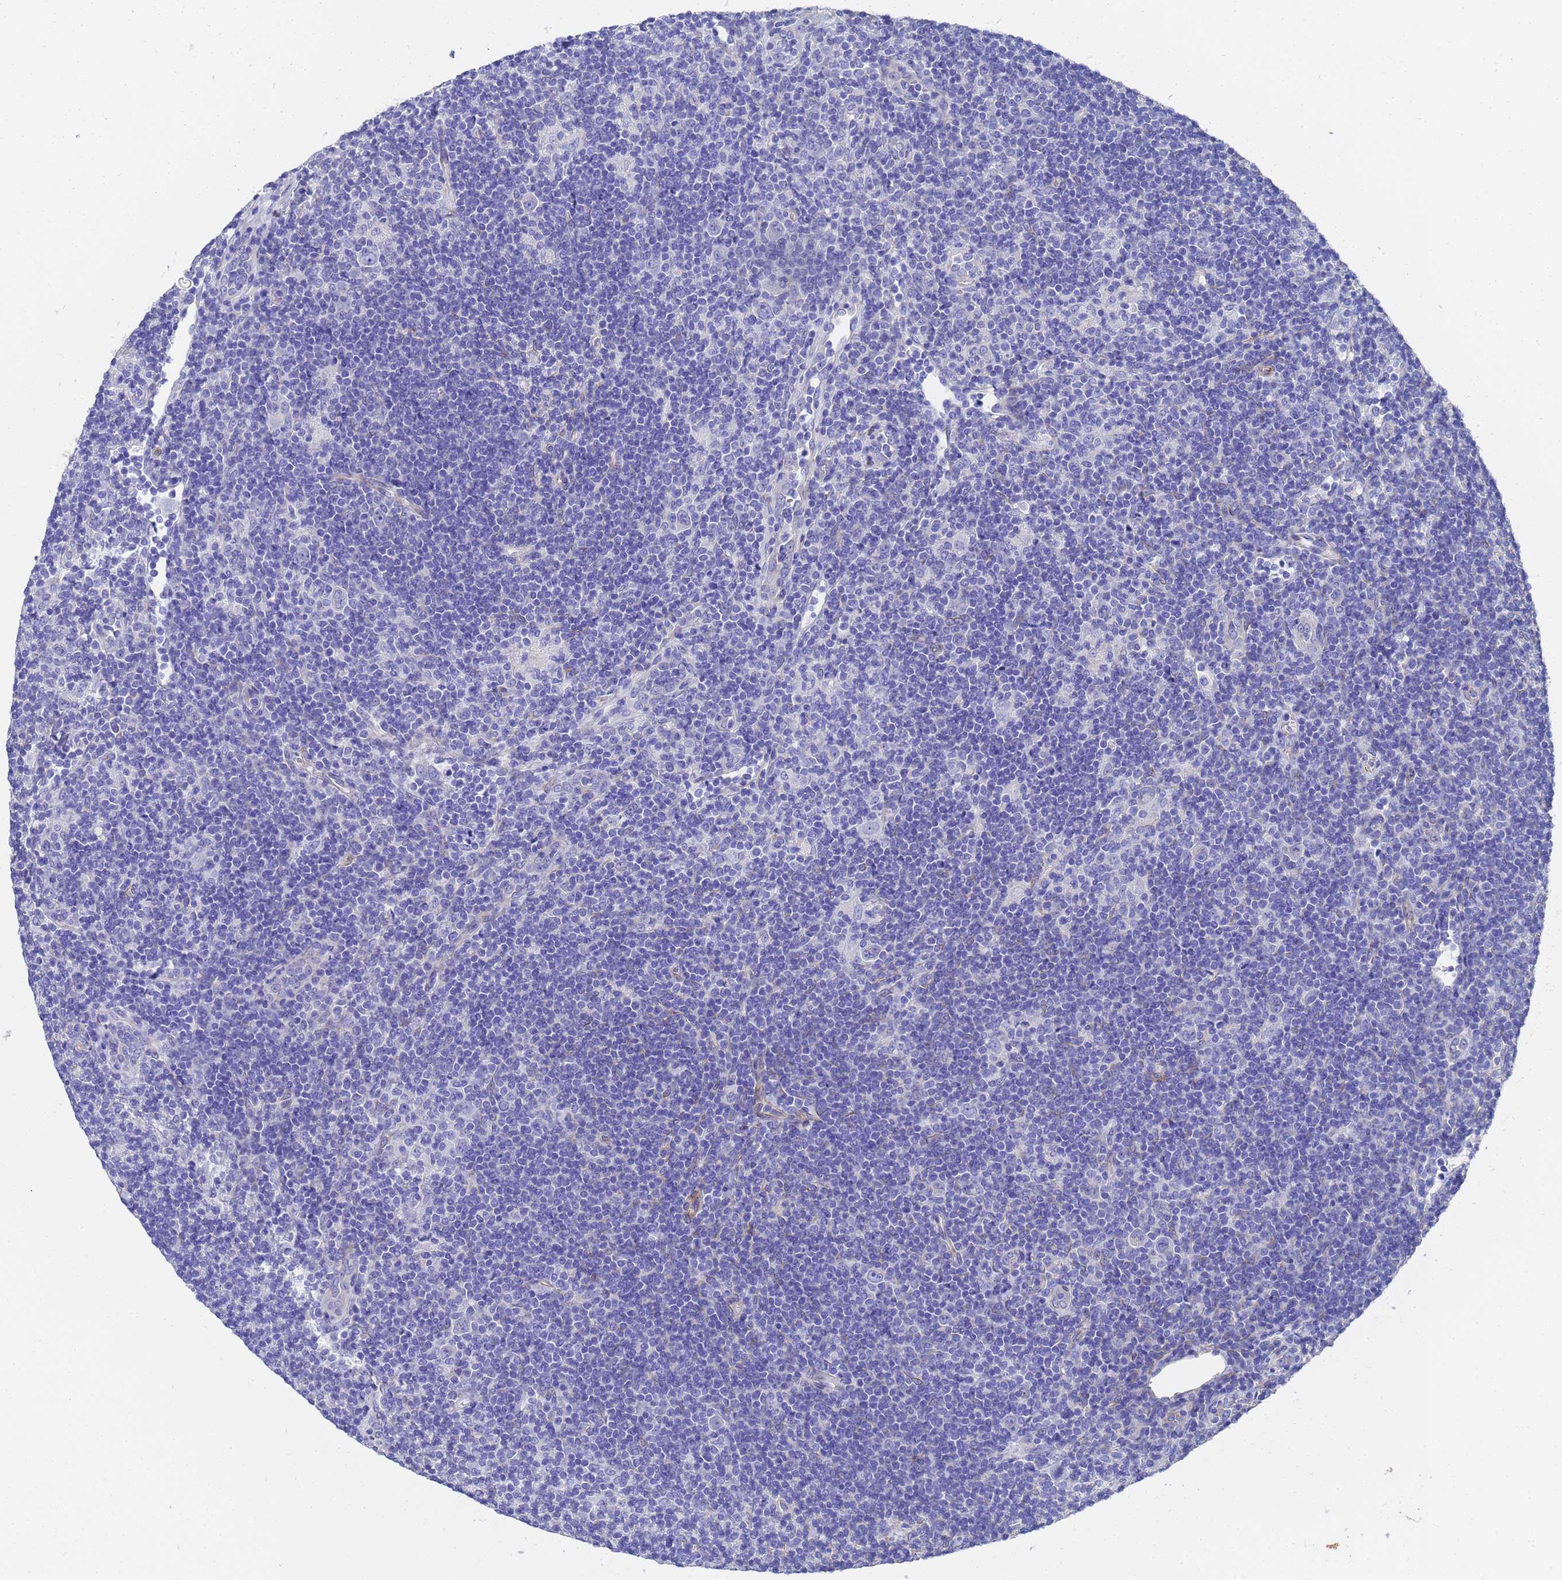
{"staining": {"intensity": "negative", "quantity": "none", "location": "none"}, "tissue": "lymphoma", "cell_type": "Tumor cells", "image_type": "cancer", "snomed": [{"axis": "morphology", "description": "Hodgkin's disease, NOS"}, {"axis": "topography", "description": "Lymph node"}], "caption": "This is an immunohistochemistry (IHC) histopathology image of lymphoma. There is no staining in tumor cells.", "gene": "TUBB1", "patient": {"sex": "female", "age": 57}}